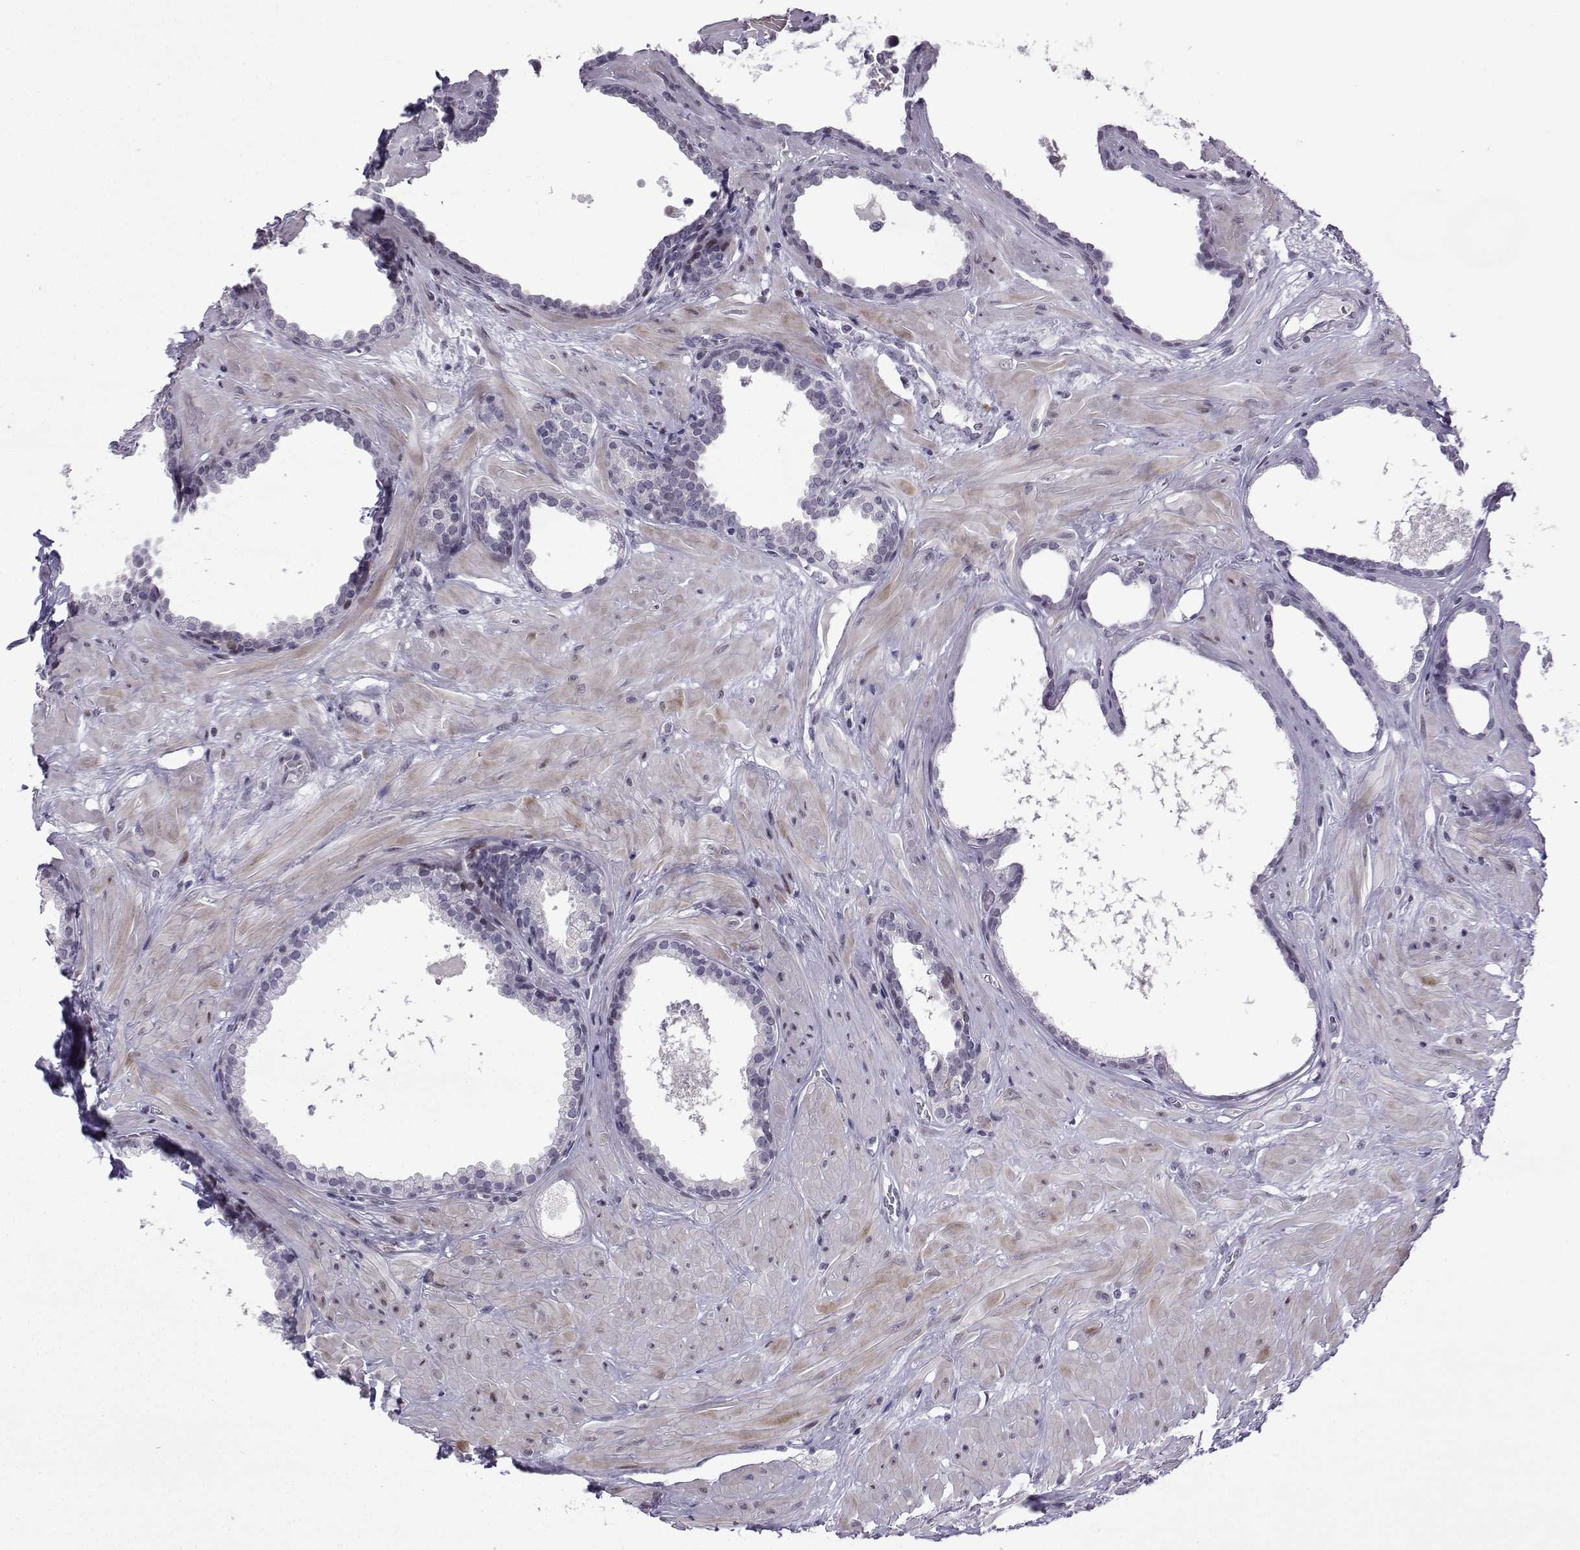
{"staining": {"intensity": "negative", "quantity": "none", "location": "none"}, "tissue": "prostate", "cell_type": "Glandular cells", "image_type": "normal", "snomed": [{"axis": "morphology", "description": "Normal tissue, NOS"}, {"axis": "topography", "description": "Prostate"}], "caption": "Immunohistochemical staining of normal human prostate displays no significant positivity in glandular cells.", "gene": "CFAP70", "patient": {"sex": "male", "age": 48}}